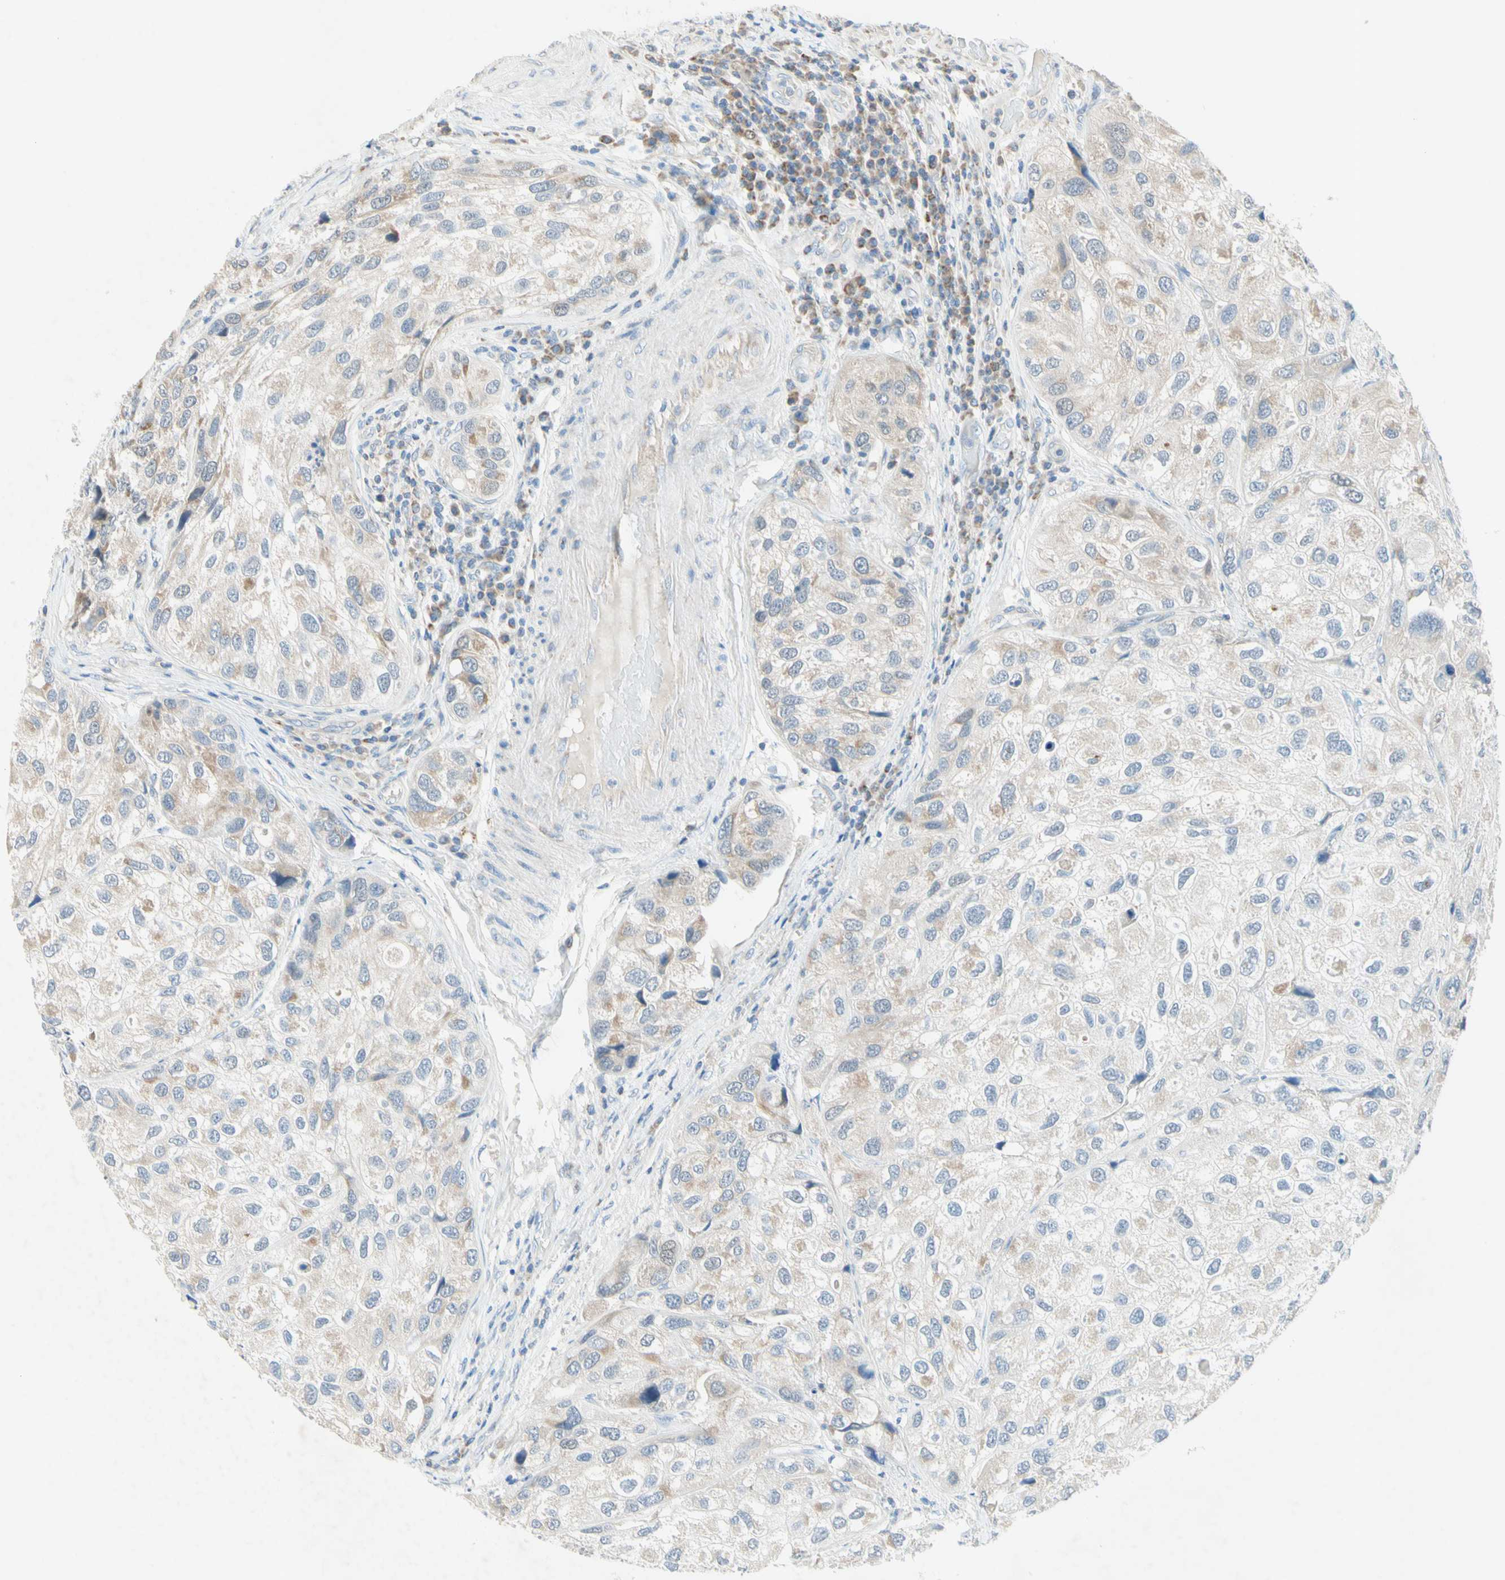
{"staining": {"intensity": "weak", "quantity": "25%-75%", "location": "cytoplasmic/membranous"}, "tissue": "urothelial cancer", "cell_type": "Tumor cells", "image_type": "cancer", "snomed": [{"axis": "morphology", "description": "Urothelial carcinoma, High grade"}, {"axis": "topography", "description": "Urinary bladder"}], "caption": "High-magnification brightfield microscopy of urothelial cancer stained with DAB (3,3'-diaminobenzidine) (brown) and counterstained with hematoxylin (blue). tumor cells exhibit weak cytoplasmic/membranous positivity is seen in about25%-75% of cells. The protein is stained brown, and the nuclei are stained in blue (DAB IHC with brightfield microscopy, high magnification).", "gene": "MFF", "patient": {"sex": "female", "age": 64}}